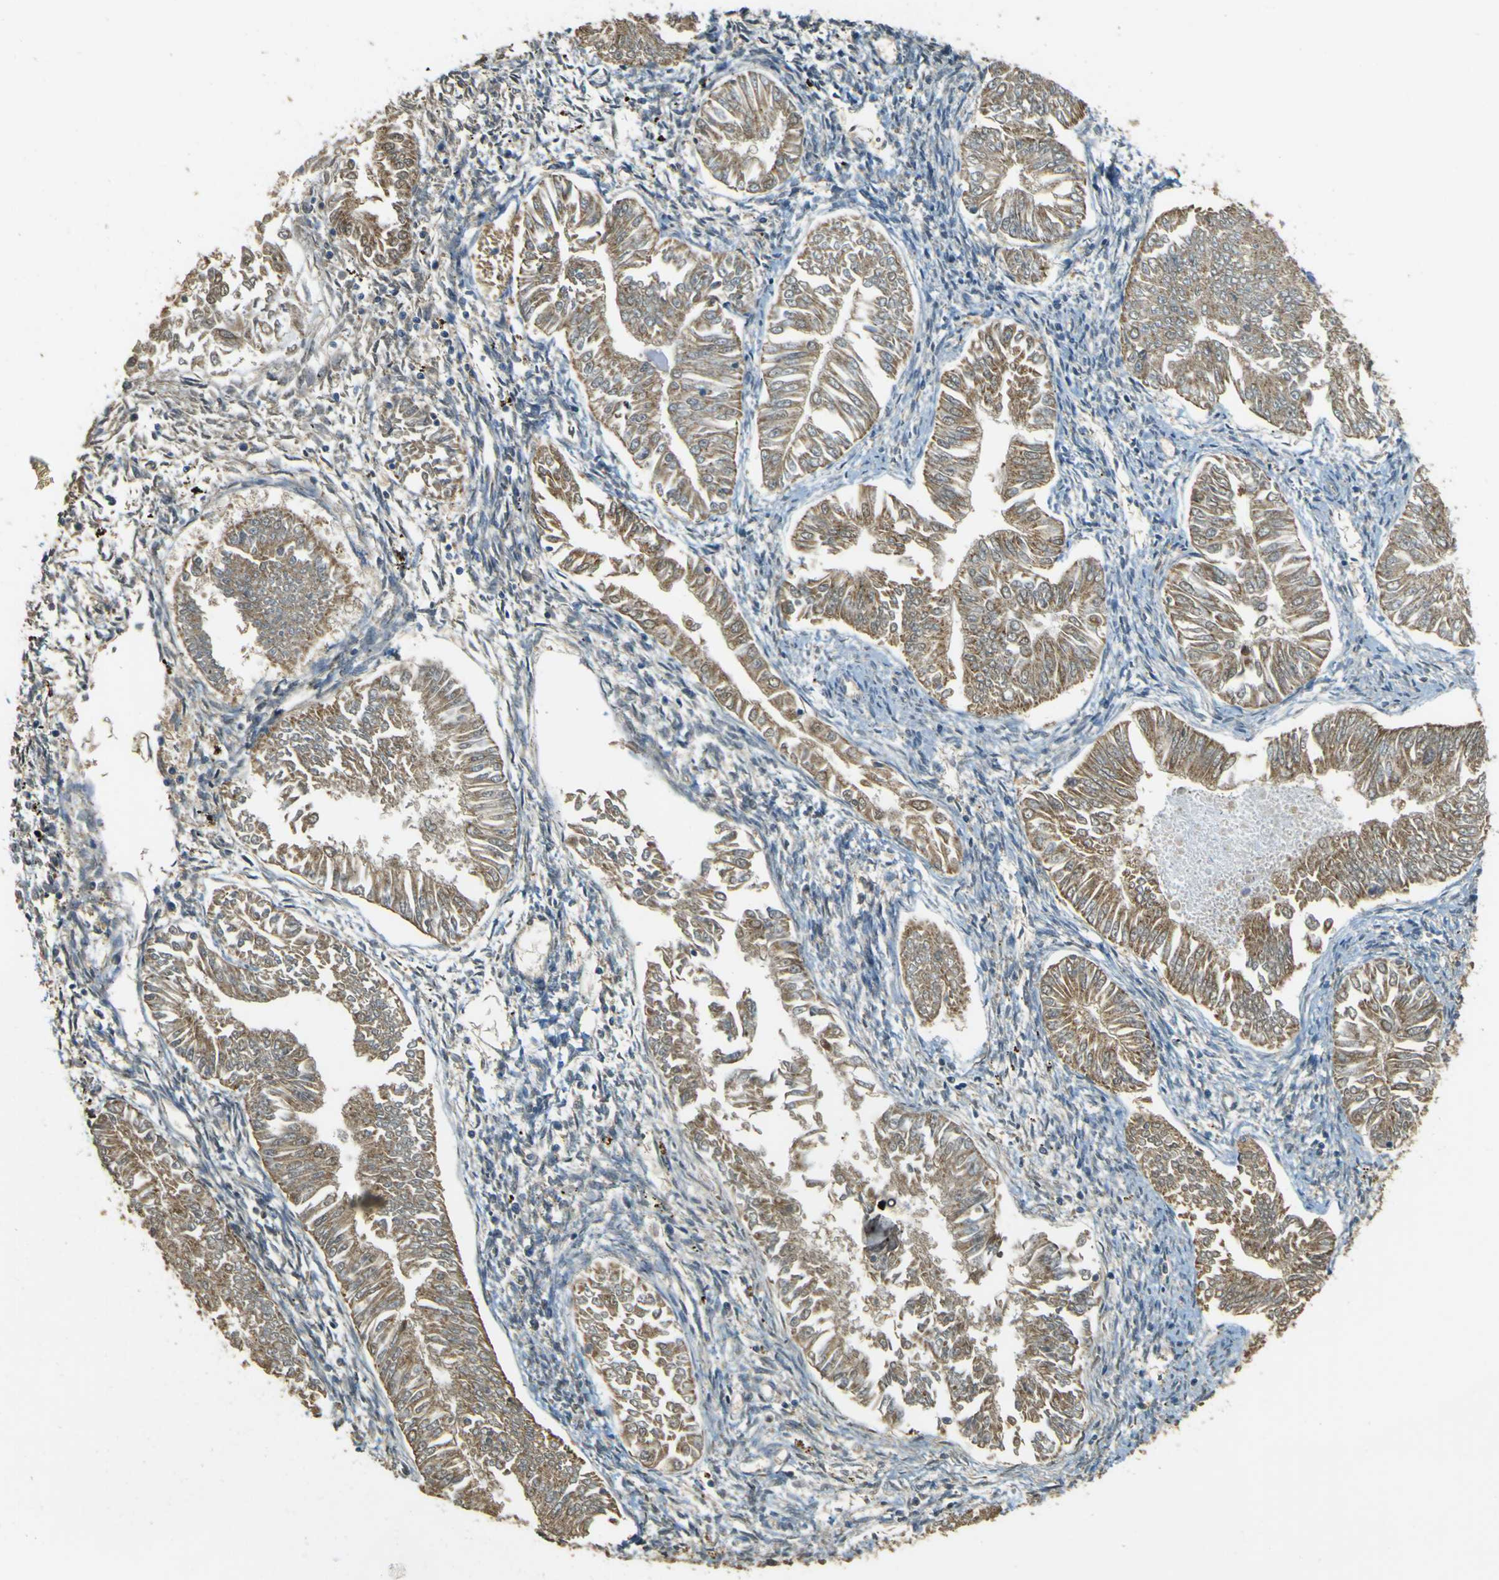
{"staining": {"intensity": "moderate", "quantity": ">75%", "location": "cytoplasmic/membranous"}, "tissue": "endometrial cancer", "cell_type": "Tumor cells", "image_type": "cancer", "snomed": [{"axis": "morphology", "description": "Adenocarcinoma, NOS"}, {"axis": "topography", "description": "Endometrium"}], "caption": "Immunohistochemistry (IHC) (DAB (3,3'-diaminobenzidine)) staining of endometrial adenocarcinoma shows moderate cytoplasmic/membranous protein expression in approximately >75% of tumor cells.", "gene": "GOLGA1", "patient": {"sex": "female", "age": 53}}